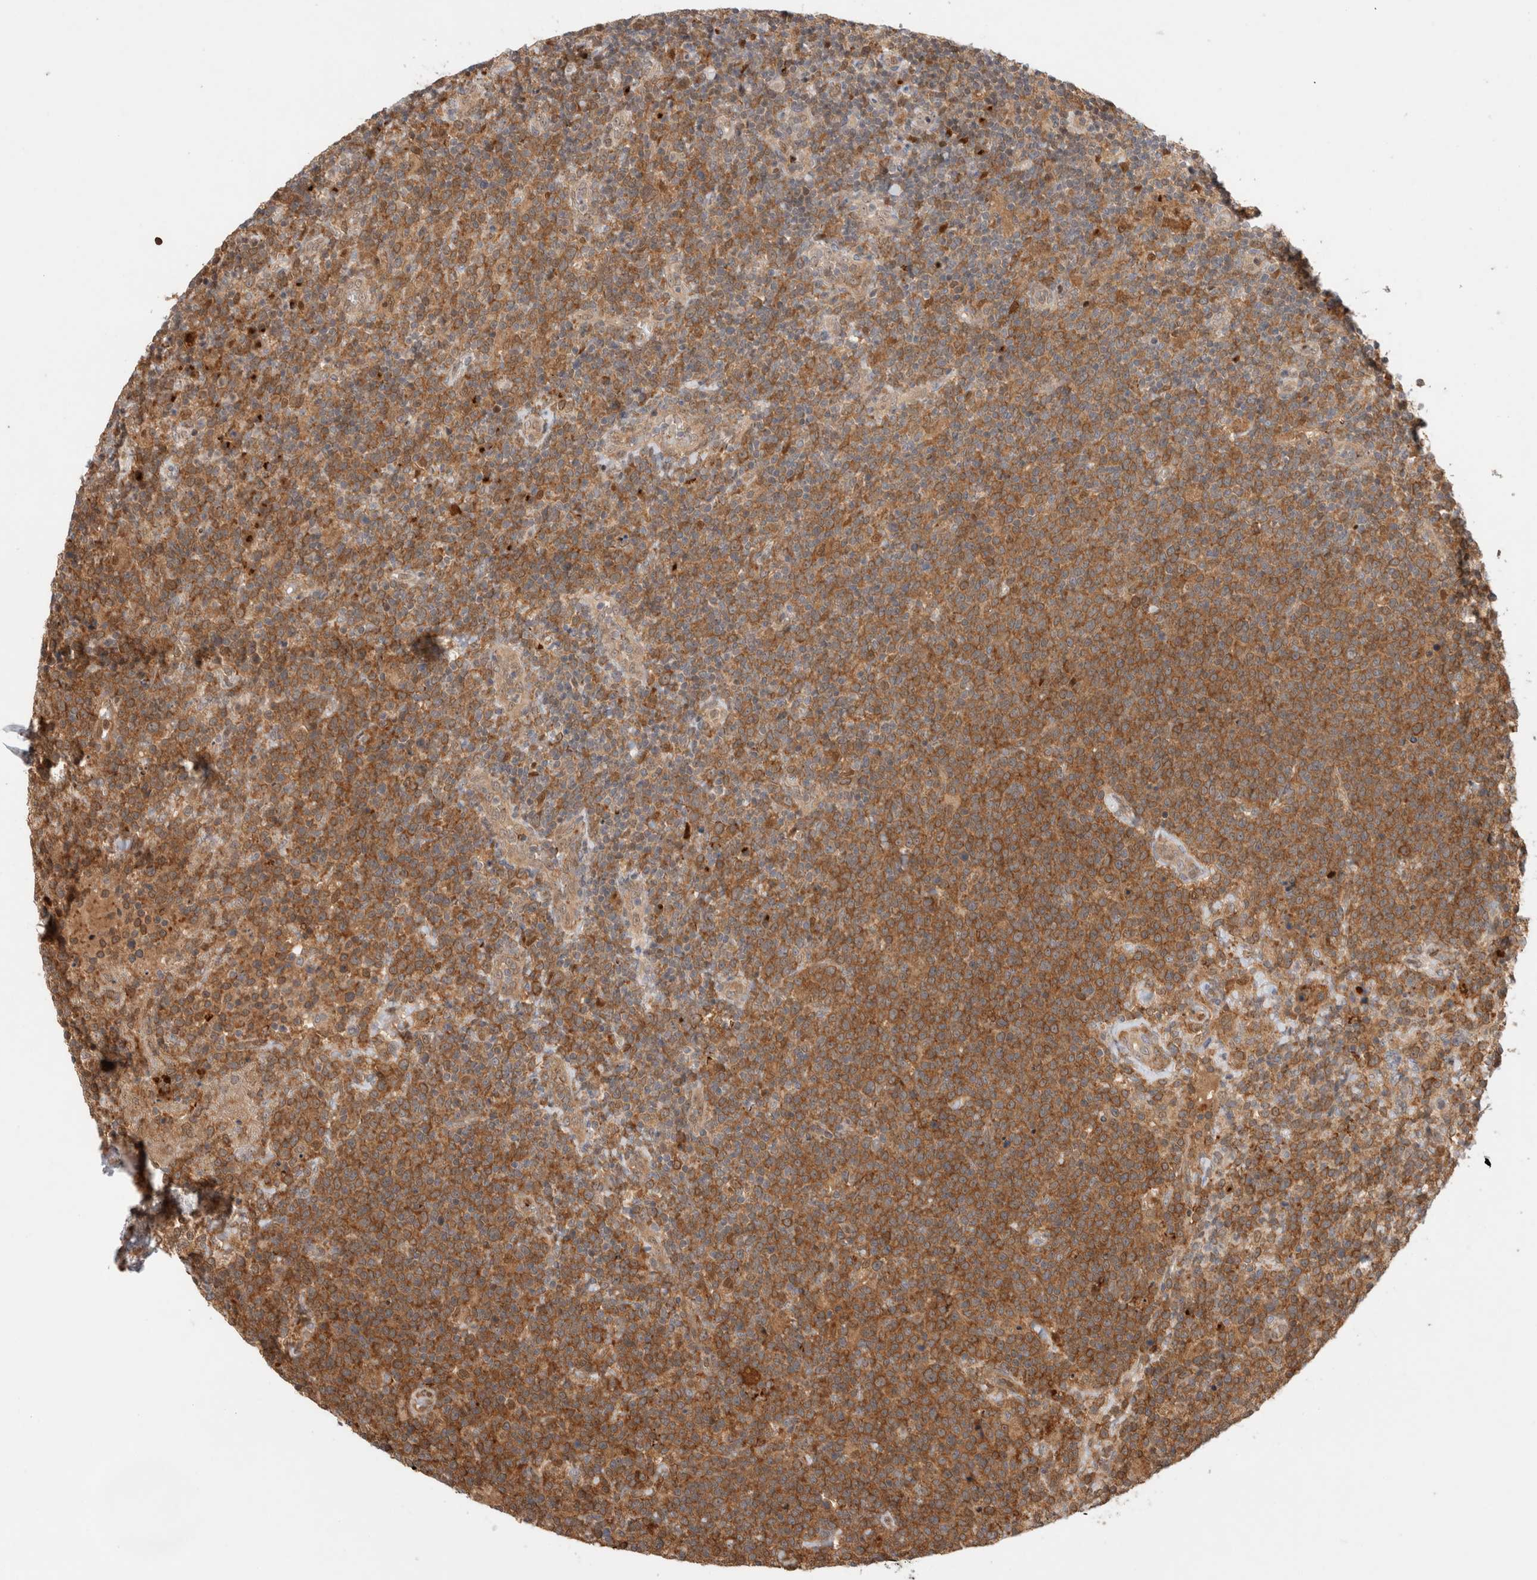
{"staining": {"intensity": "moderate", "quantity": ">75%", "location": "cytoplasmic/membranous"}, "tissue": "lymphoma", "cell_type": "Tumor cells", "image_type": "cancer", "snomed": [{"axis": "morphology", "description": "Malignant lymphoma, non-Hodgkin's type, High grade"}, {"axis": "topography", "description": "Lymph node"}], "caption": "This is an image of IHC staining of lymphoma, which shows moderate positivity in the cytoplasmic/membranous of tumor cells.", "gene": "OTUD6B", "patient": {"sex": "male", "age": 61}}